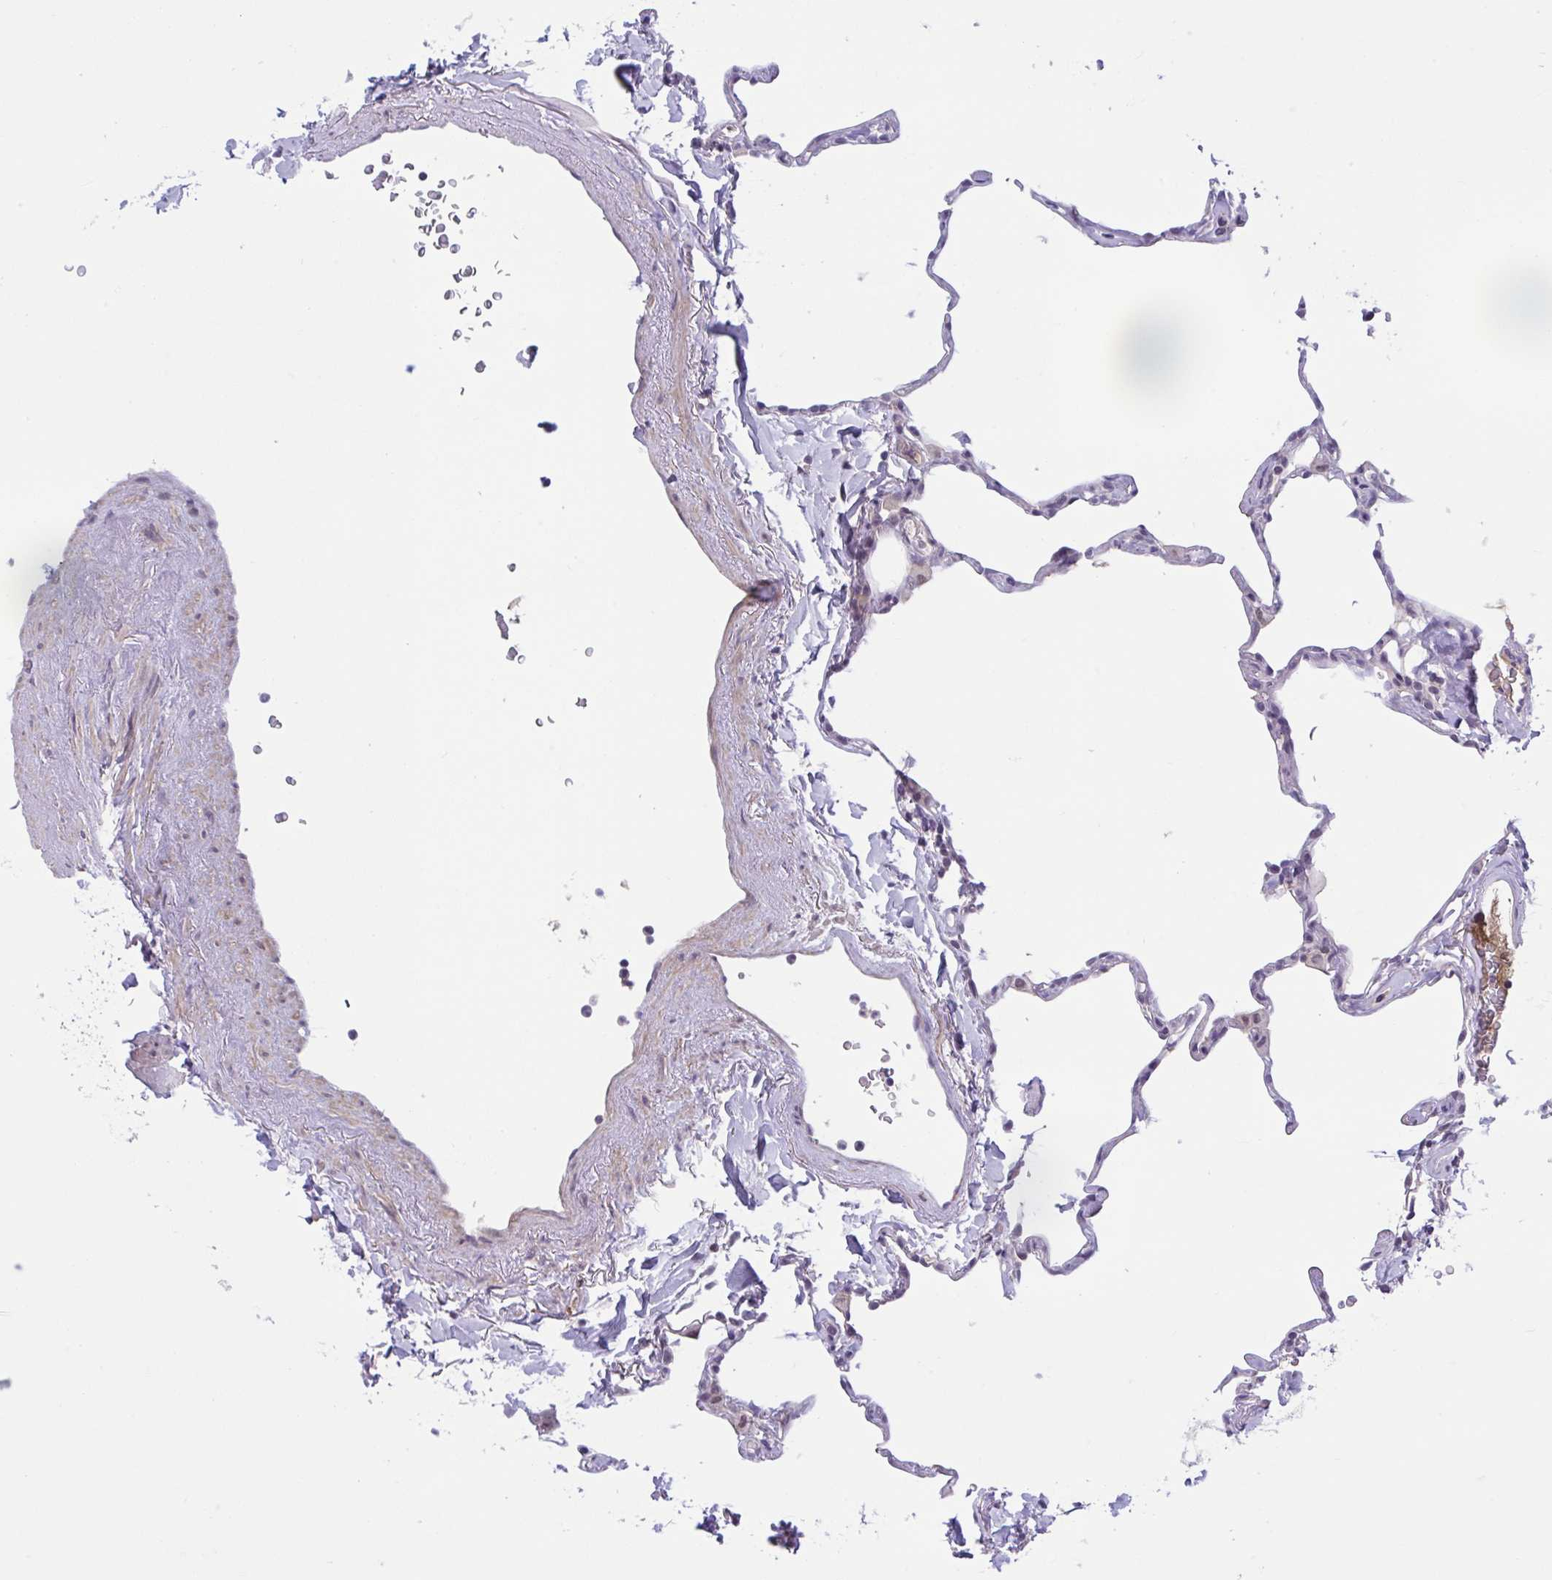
{"staining": {"intensity": "negative", "quantity": "none", "location": "none"}, "tissue": "lung", "cell_type": "Alveolar cells", "image_type": "normal", "snomed": [{"axis": "morphology", "description": "Normal tissue, NOS"}, {"axis": "topography", "description": "Lung"}], "caption": "This is an IHC image of unremarkable human lung. There is no expression in alveolar cells.", "gene": "TTC7B", "patient": {"sex": "male", "age": 65}}